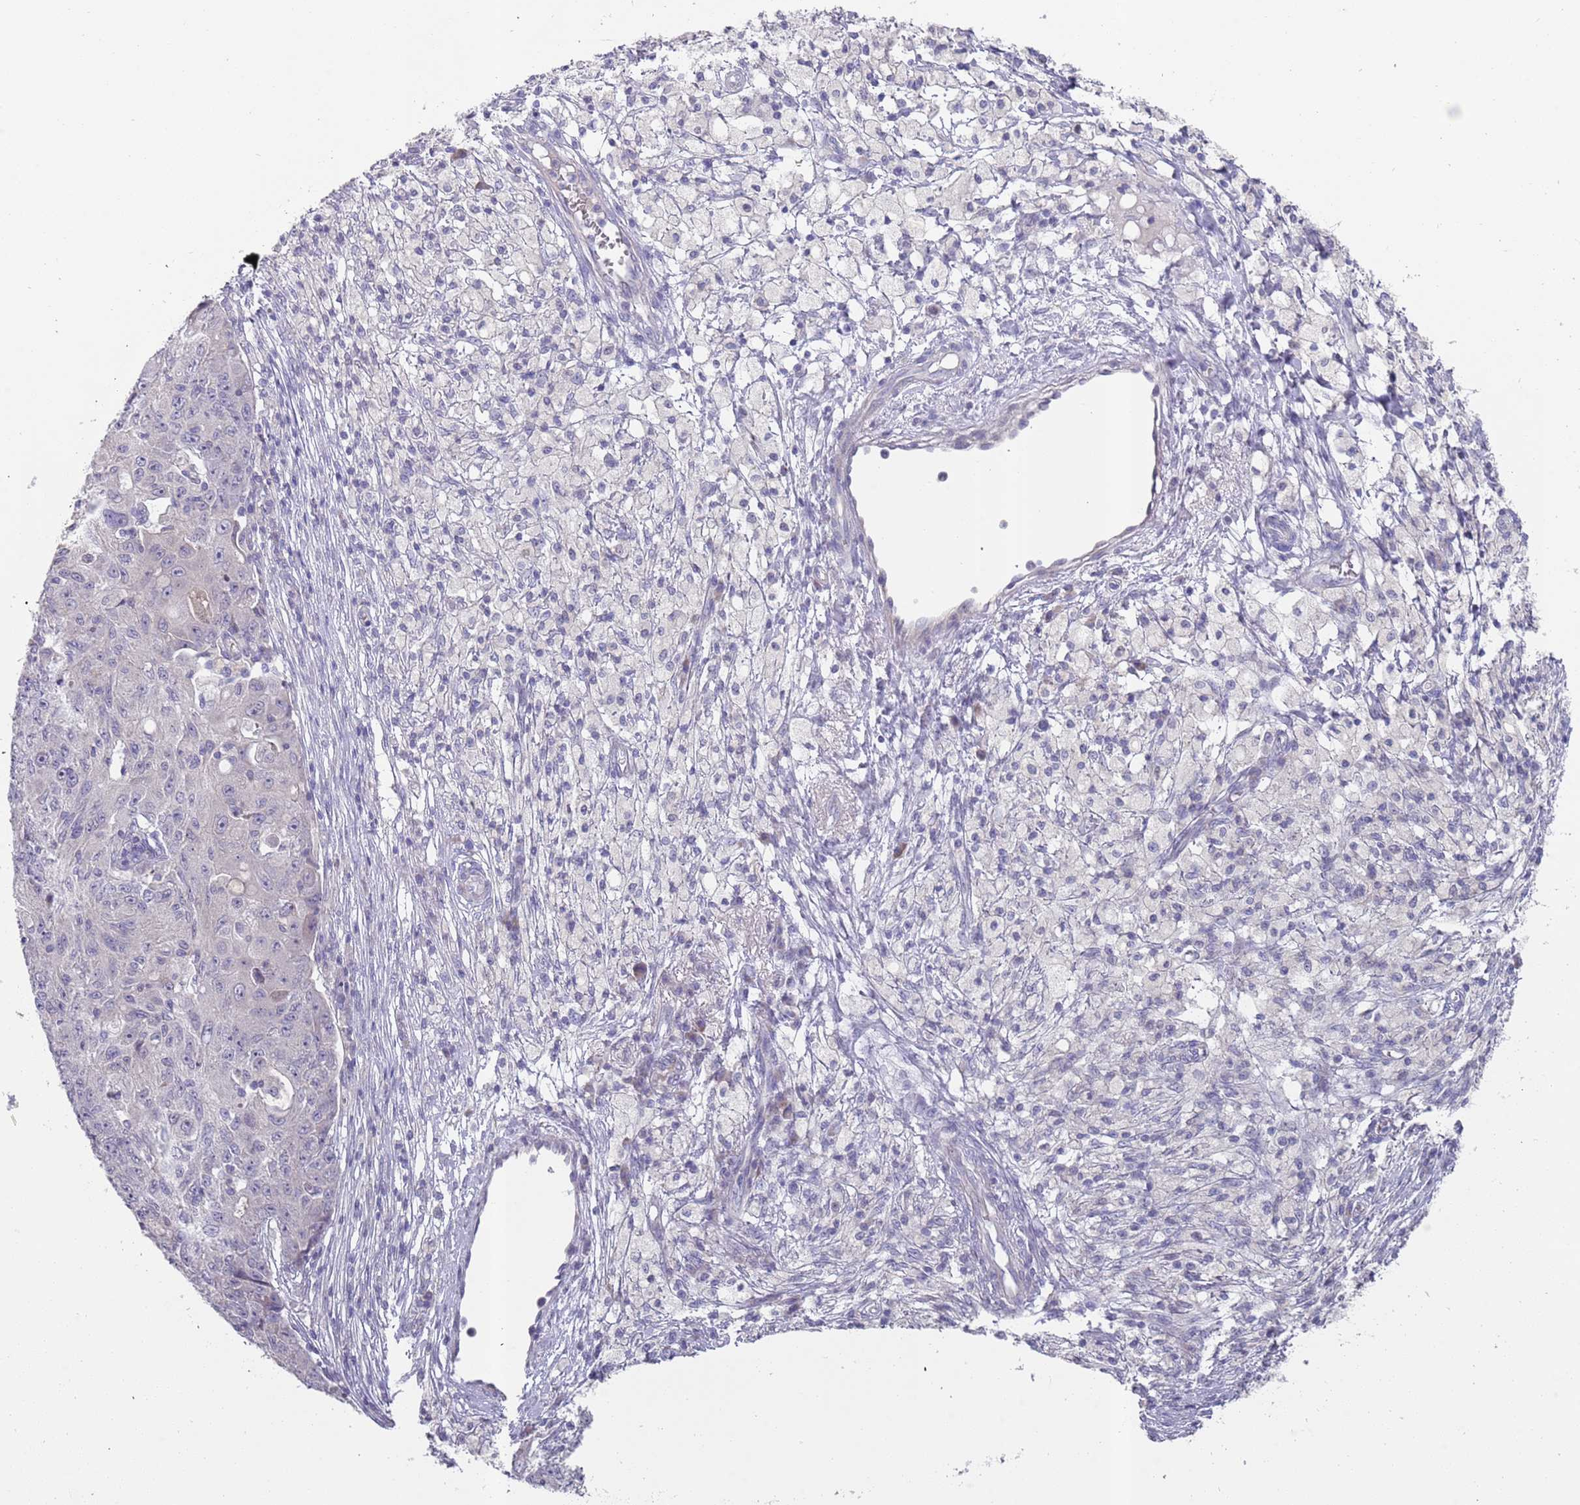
{"staining": {"intensity": "negative", "quantity": "none", "location": "none"}, "tissue": "ovarian cancer", "cell_type": "Tumor cells", "image_type": "cancer", "snomed": [{"axis": "morphology", "description": "Carcinoma, endometroid"}, {"axis": "topography", "description": "Ovary"}], "caption": "Immunohistochemical staining of ovarian endometroid carcinoma reveals no significant expression in tumor cells.", "gene": "PRAC1", "patient": {"sex": "female", "age": 42}}